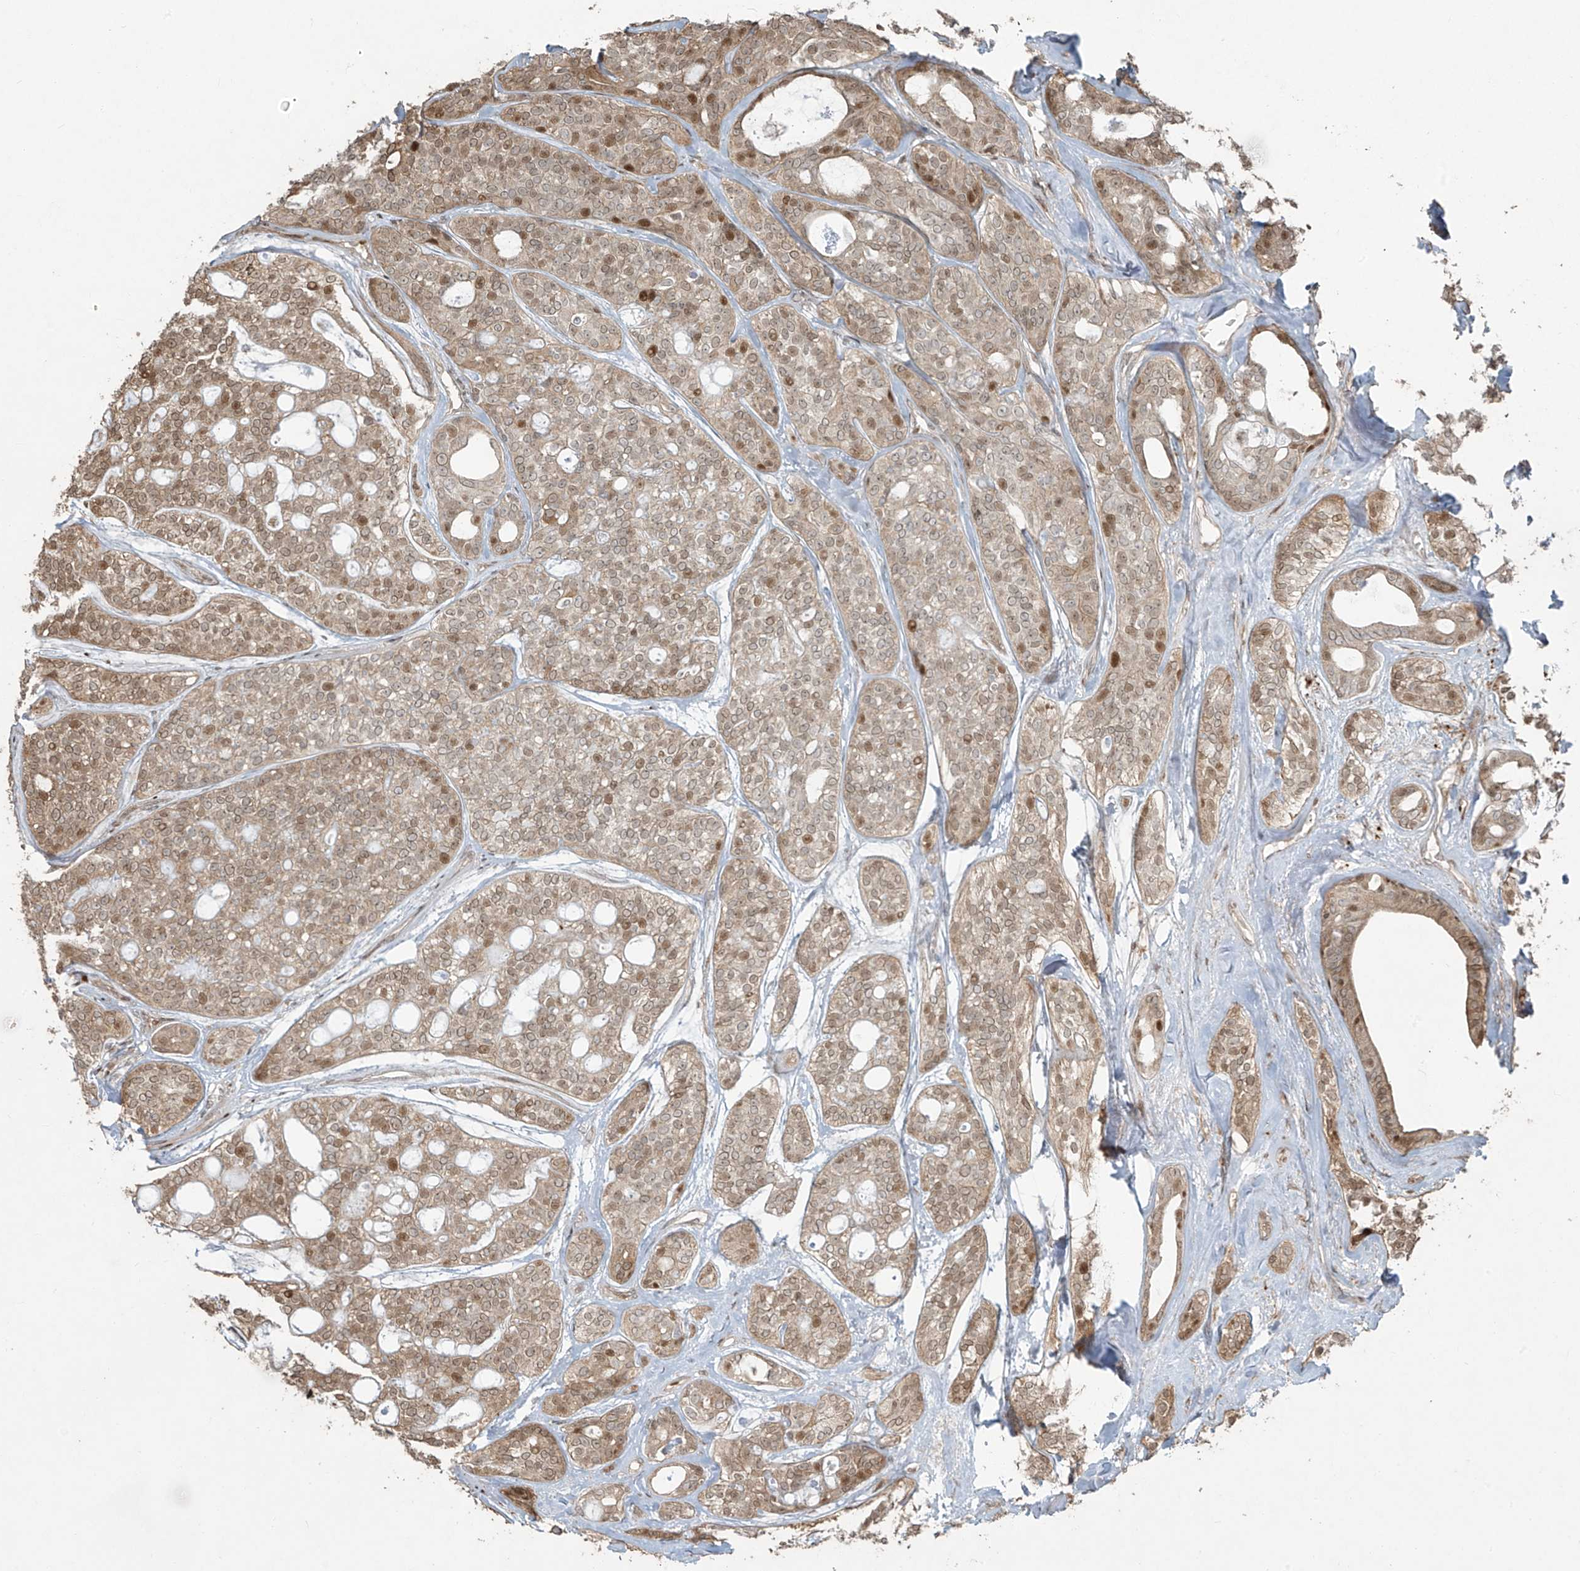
{"staining": {"intensity": "moderate", "quantity": "25%-75%", "location": "cytoplasmic/membranous,nuclear"}, "tissue": "head and neck cancer", "cell_type": "Tumor cells", "image_type": "cancer", "snomed": [{"axis": "morphology", "description": "Adenocarcinoma, NOS"}, {"axis": "topography", "description": "Head-Neck"}], "caption": "Immunohistochemistry (IHC) (DAB (3,3'-diaminobenzidine)) staining of human head and neck cancer (adenocarcinoma) reveals moderate cytoplasmic/membranous and nuclear protein positivity in about 25%-75% of tumor cells. Nuclei are stained in blue.", "gene": "TTC22", "patient": {"sex": "male", "age": 66}}